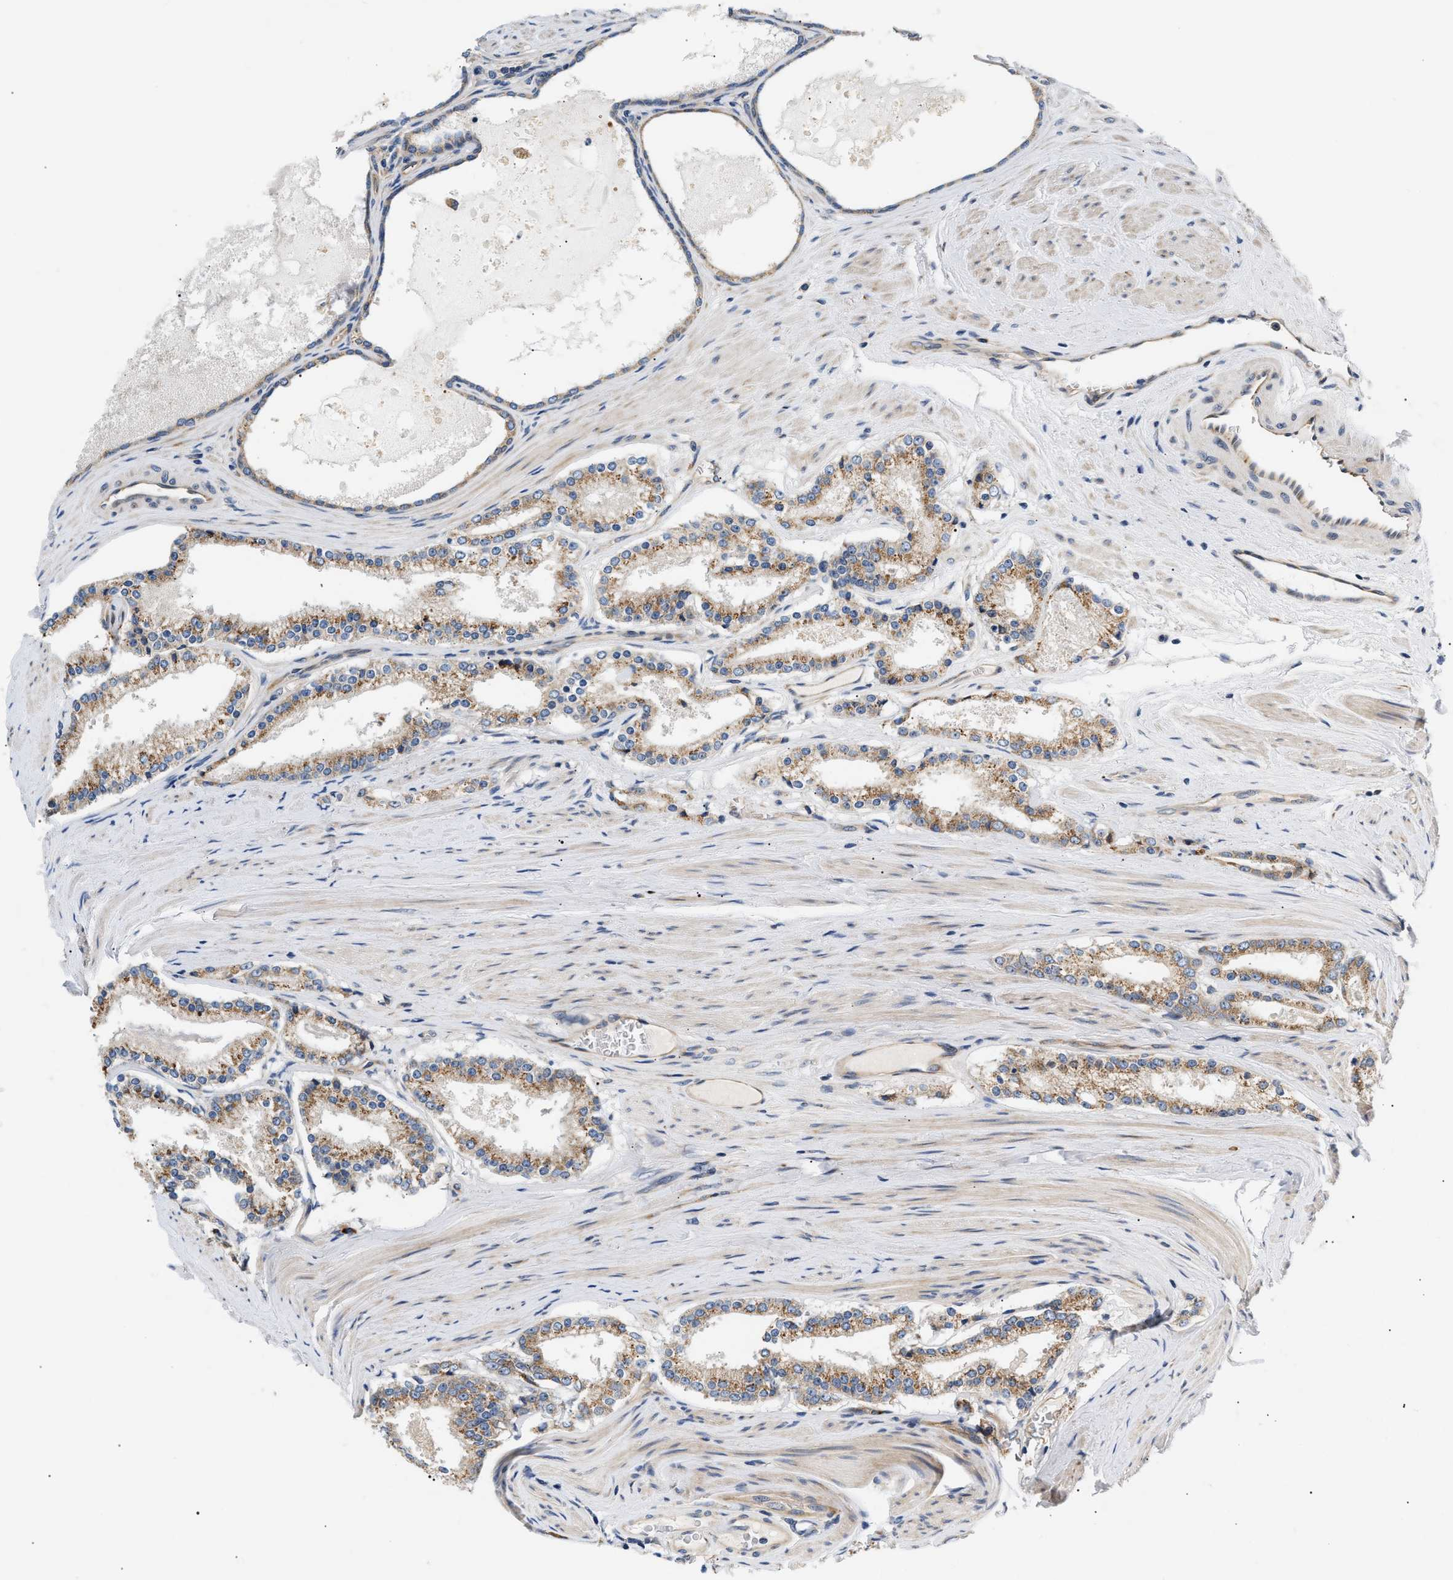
{"staining": {"intensity": "moderate", "quantity": ">75%", "location": "cytoplasmic/membranous"}, "tissue": "prostate cancer", "cell_type": "Tumor cells", "image_type": "cancer", "snomed": [{"axis": "morphology", "description": "Adenocarcinoma, Low grade"}, {"axis": "topography", "description": "Prostate"}], "caption": "Immunohistochemistry of adenocarcinoma (low-grade) (prostate) shows medium levels of moderate cytoplasmic/membranous positivity in about >75% of tumor cells.", "gene": "IFT74", "patient": {"sex": "male", "age": 63}}